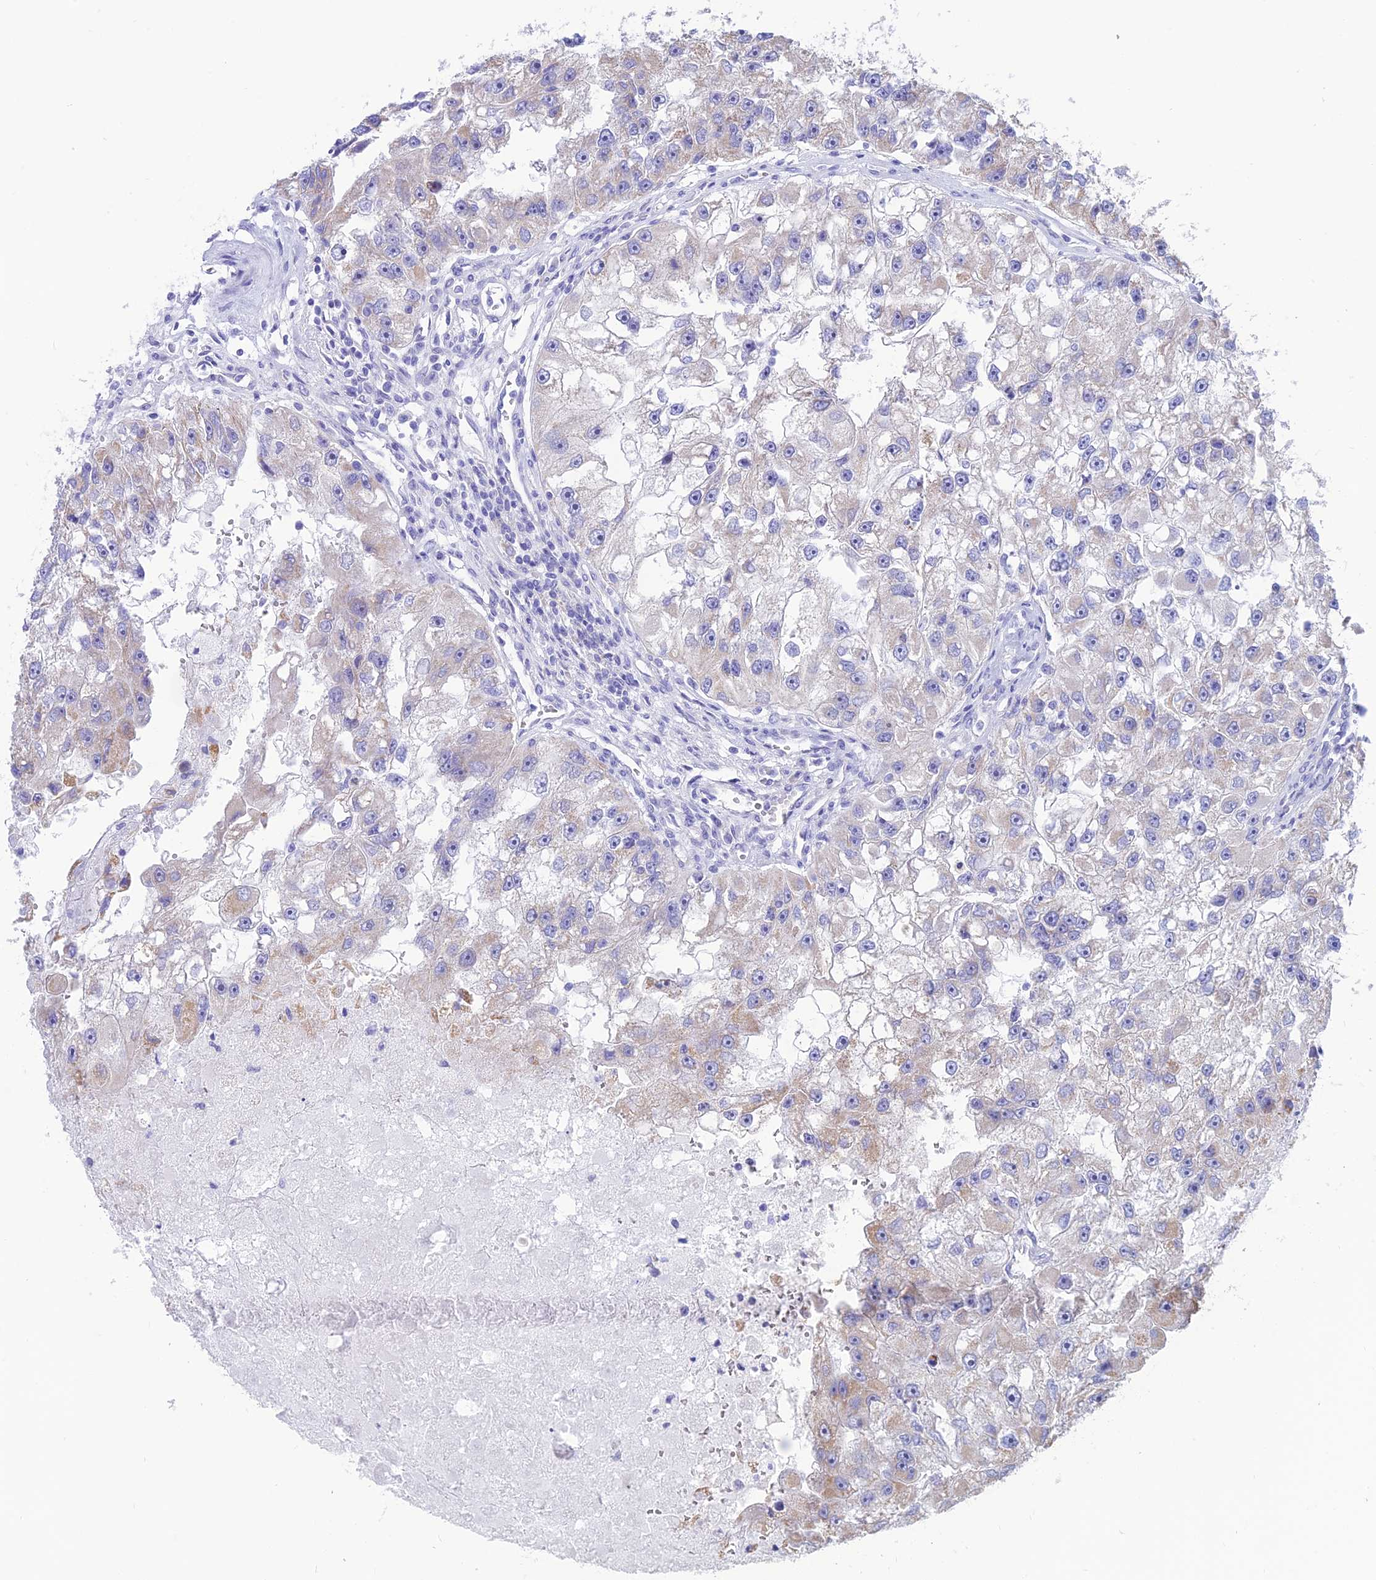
{"staining": {"intensity": "negative", "quantity": "none", "location": "none"}, "tissue": "renal cancer", "cell_type": "Tumor cells", "image_type": "cancer", "snomed": [{"axis": "morphology", "description": "Adenocarcinoma, NOS"}, {"axis": "topography", "description": "Kidney"}], "caption": "This histopathology image is of renal cancer stained with immunohistochemistry (IHC) to label a protein in brown with the nuclei are counter-stained blue. There is no positivity in tumor cells. (Immunohistochemistry (ihc), brightfield microscopy, high magnification).", "gene": "LZTFL1", "patient": {"sex": "male", "age": 63}}